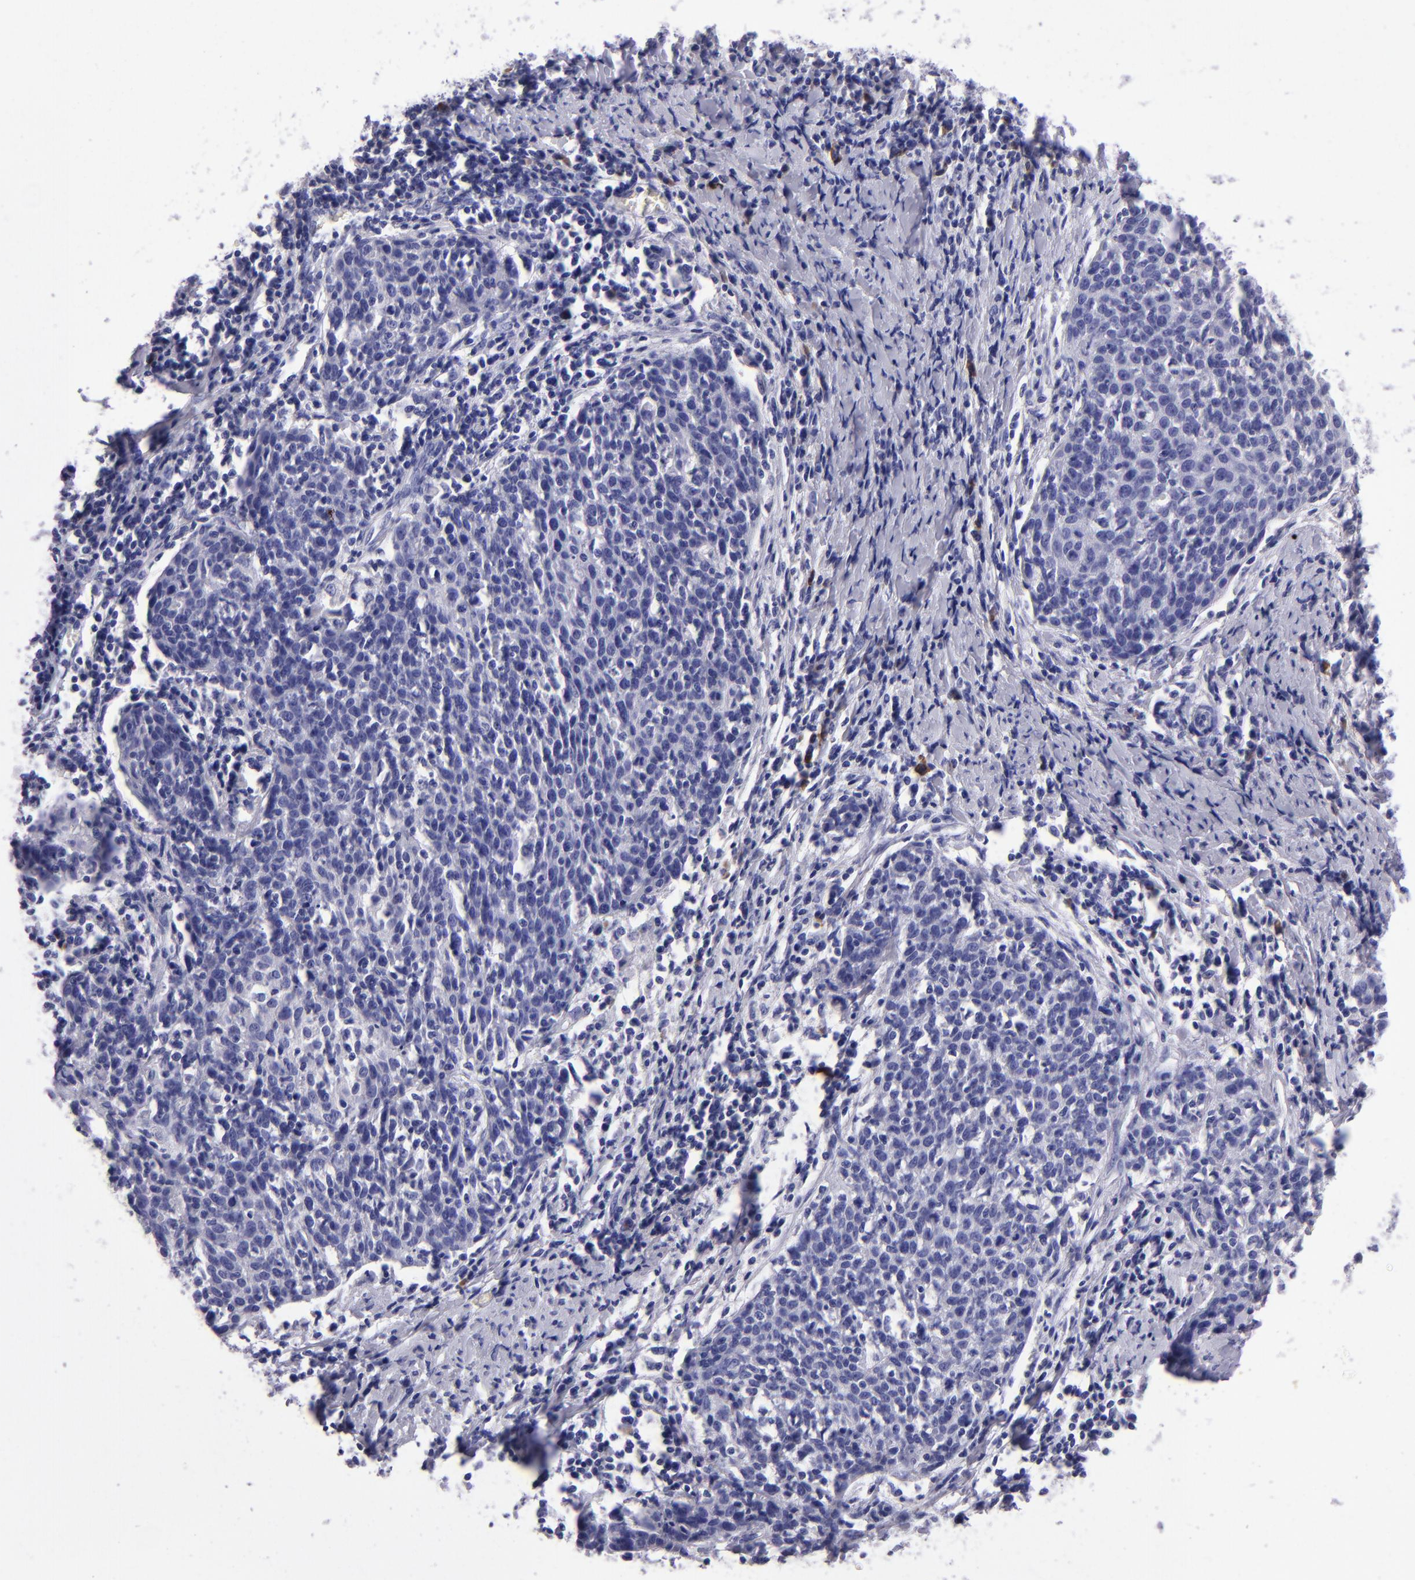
{"staining": {"intensity": "negative", "quantity": "none", "location": "none"}, "tissue": "cervical cancer", "cell_type": "Tumor cells", "image_type": "cancer", "snomed": [{"axis": "morphology", "description": "Squamous cell carcinoma, NOS"}, {"axis": "topography", "description": "Cervix"}], "caption": "Tumor cells show no significant protein staining in cervical cancer (squamous cell carcinoma).", "gene": "TYRP1", "patient": {"sex": "female", "age": 38}}